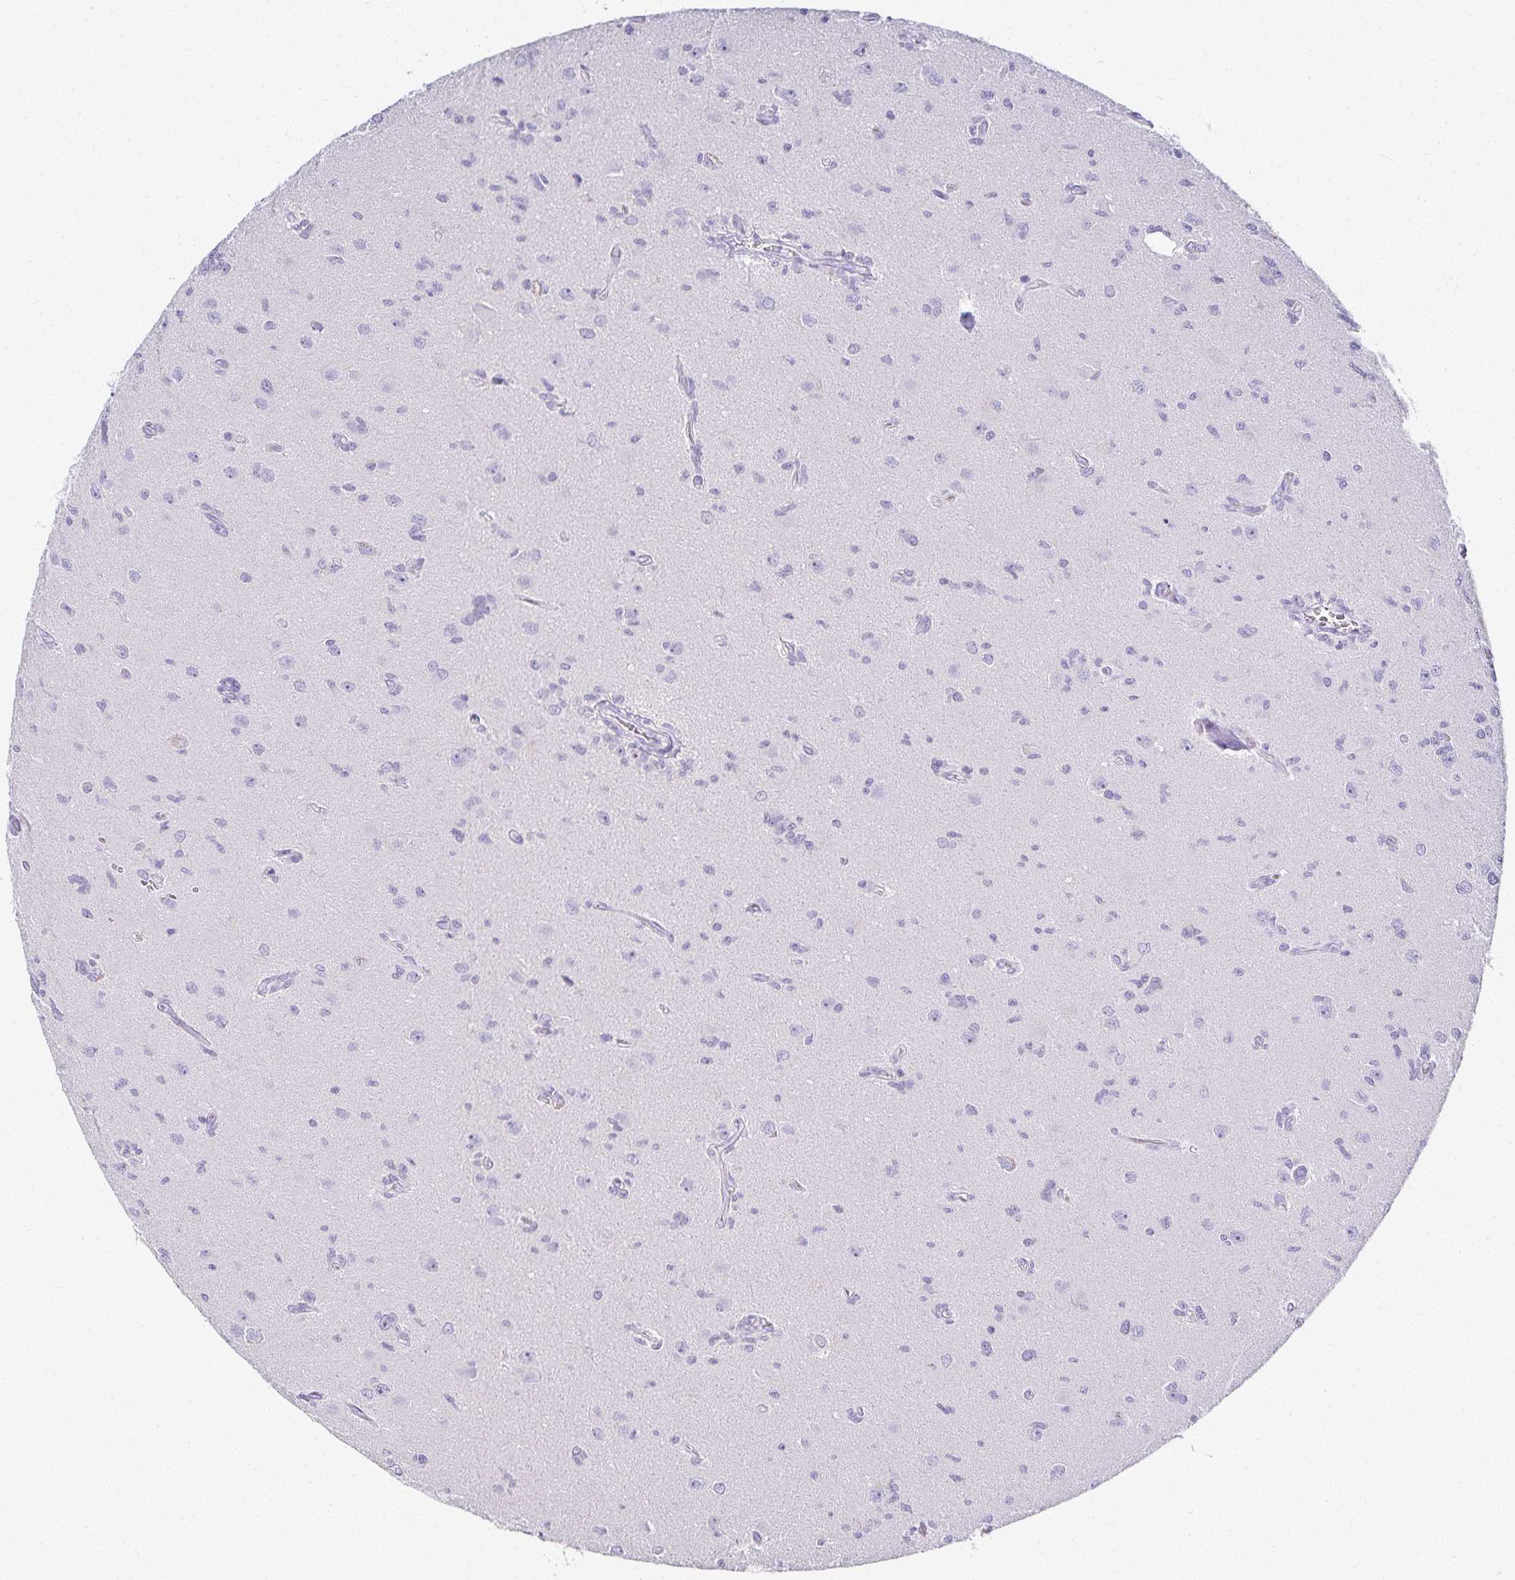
{"staining": {"intensity": "negative", "quantity": "none", "location": "none"}, "tissue": "glioma", "cell_type": "Tumor cells", "image_type": "cancer", "snomed": [{"axis": "morphology", "description": "Glioma, malignant, High grade"}, {"axis": "topography", "description": "Brain"}], "caption": "Immunohistochemistry histopathology image of malignant glioma (high-grade) stained for a protein (brown), which shows no expression in tumor cells. Nuclei are stained in blue.", "gene": "GP2", "patient": {"sex": "male", "age": 67}}